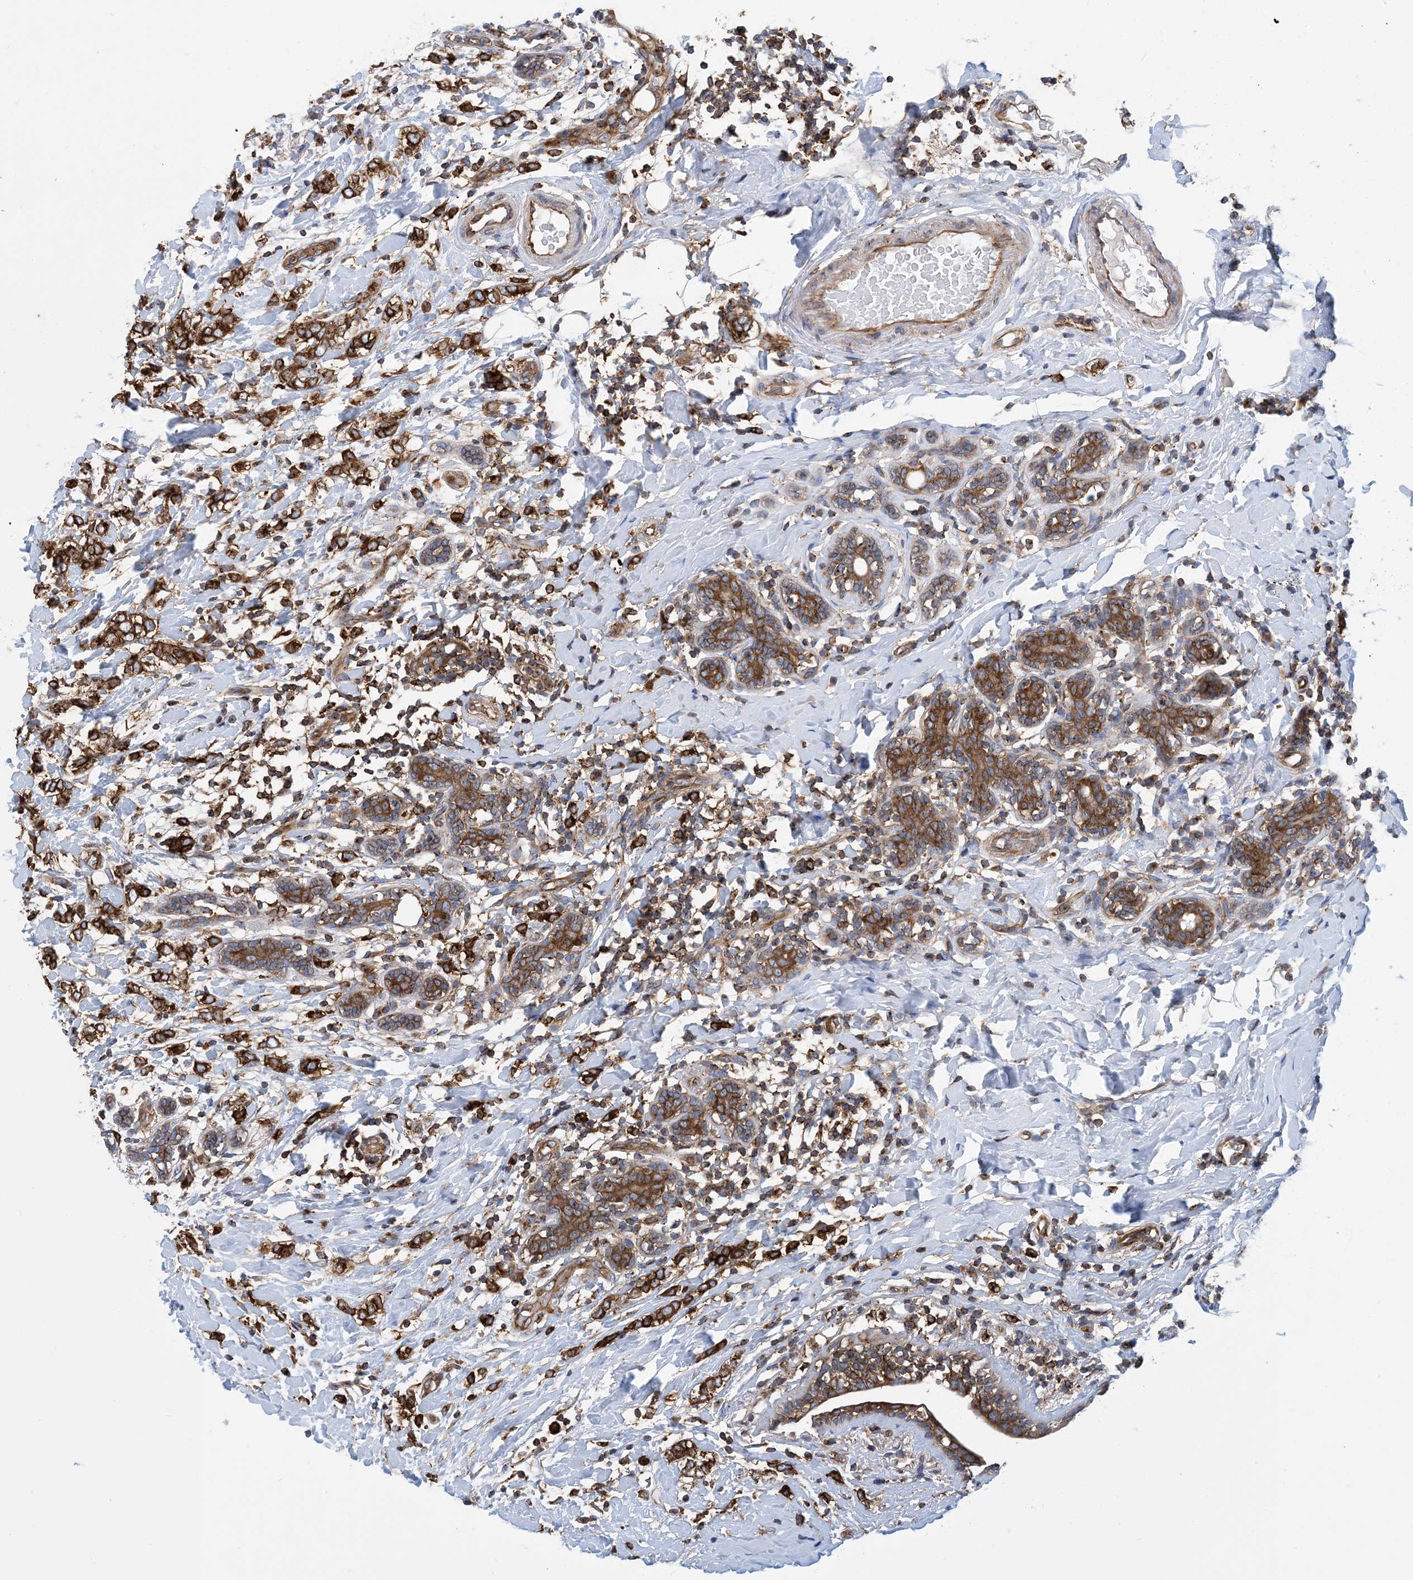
{"staining": {"intensity": "moderate", "quantity": ">75%", "location": "cytoplasmic/membranous"}, "tissue": "breast cancer", "cell_type": "Tumor cells", "image_type": "cancer", "snomed": [{"axis": "morphology", "description": "Normal tissue, NOS"}, {"axis": "morphology", "description": "Lobular carcinoma"}, {"axis": "topography", "description": "Breast"}], "caption": "The histopathology image demonstrates staining of breast cancer, revealing moderate cytoplasmic/membranous protein expression (brown color) within tumor cells.", "gene": "DYNC1LI1", "patient": {"sex": "female", "age": 47}}